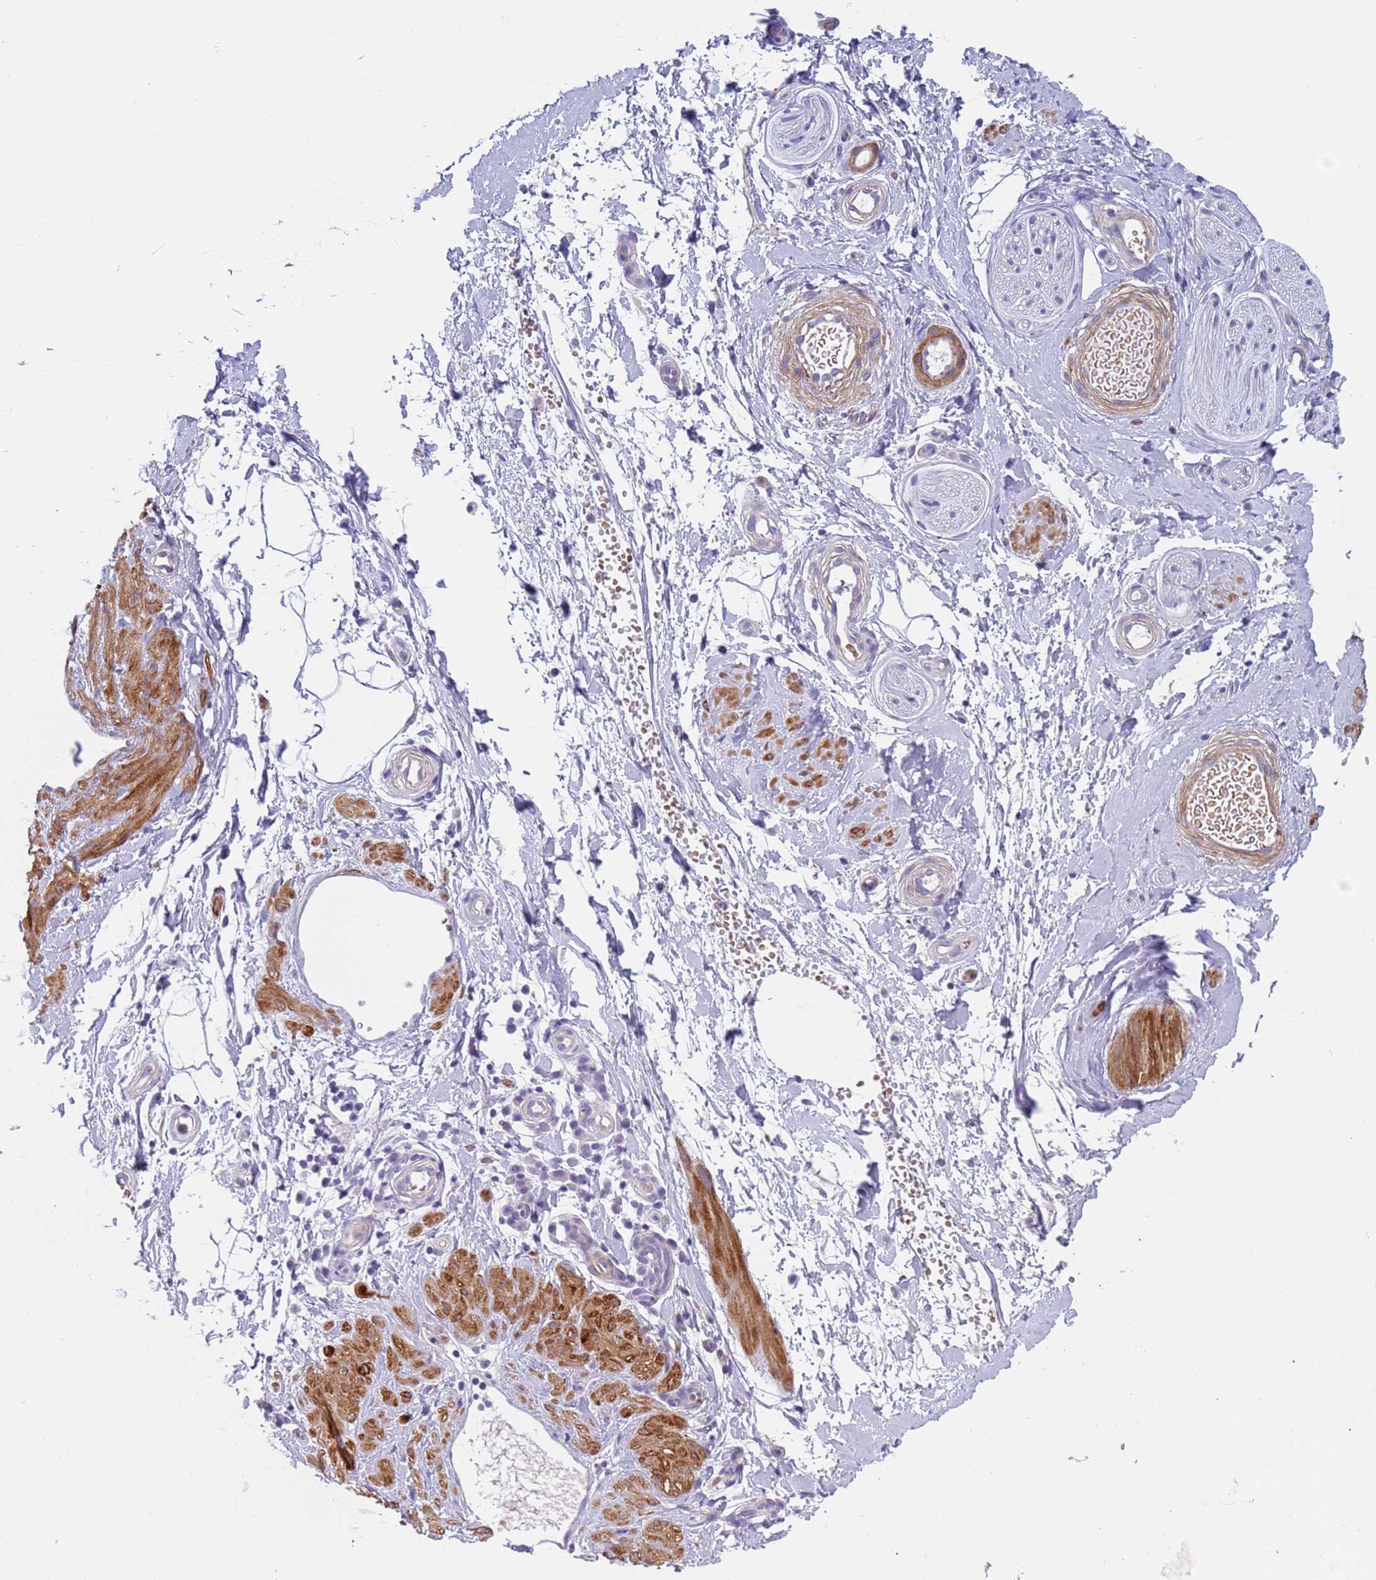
{"staining": {"intensity": "negative", "quantity": "none", "location": "none"}, "tissue": "adipose tissue", "cell_type": "Adipocytes", "image_type": "normal", "snomed": [{"axis": "morphology", "description": "Normal tissue, NOS"}, {"axis": "topography", "description": "Soft tissue"}, {"axis": "topography", "description": "Adipose tissue"}, {"axis": "topography", "description": "Vascular tissue"}, {"axis": "topography", "description": "Peripheral nerve tissue"}], "caption": "There is no significant staining in adipocytes of adipose tissue. The staining is performed using DAB (3,3'-diaminobenzidine) brown chromogen with nuclei counter-stained in using hematoxylin.", "gene": "KBTBD3", "patient": {"sex": "male", "age": 74}}